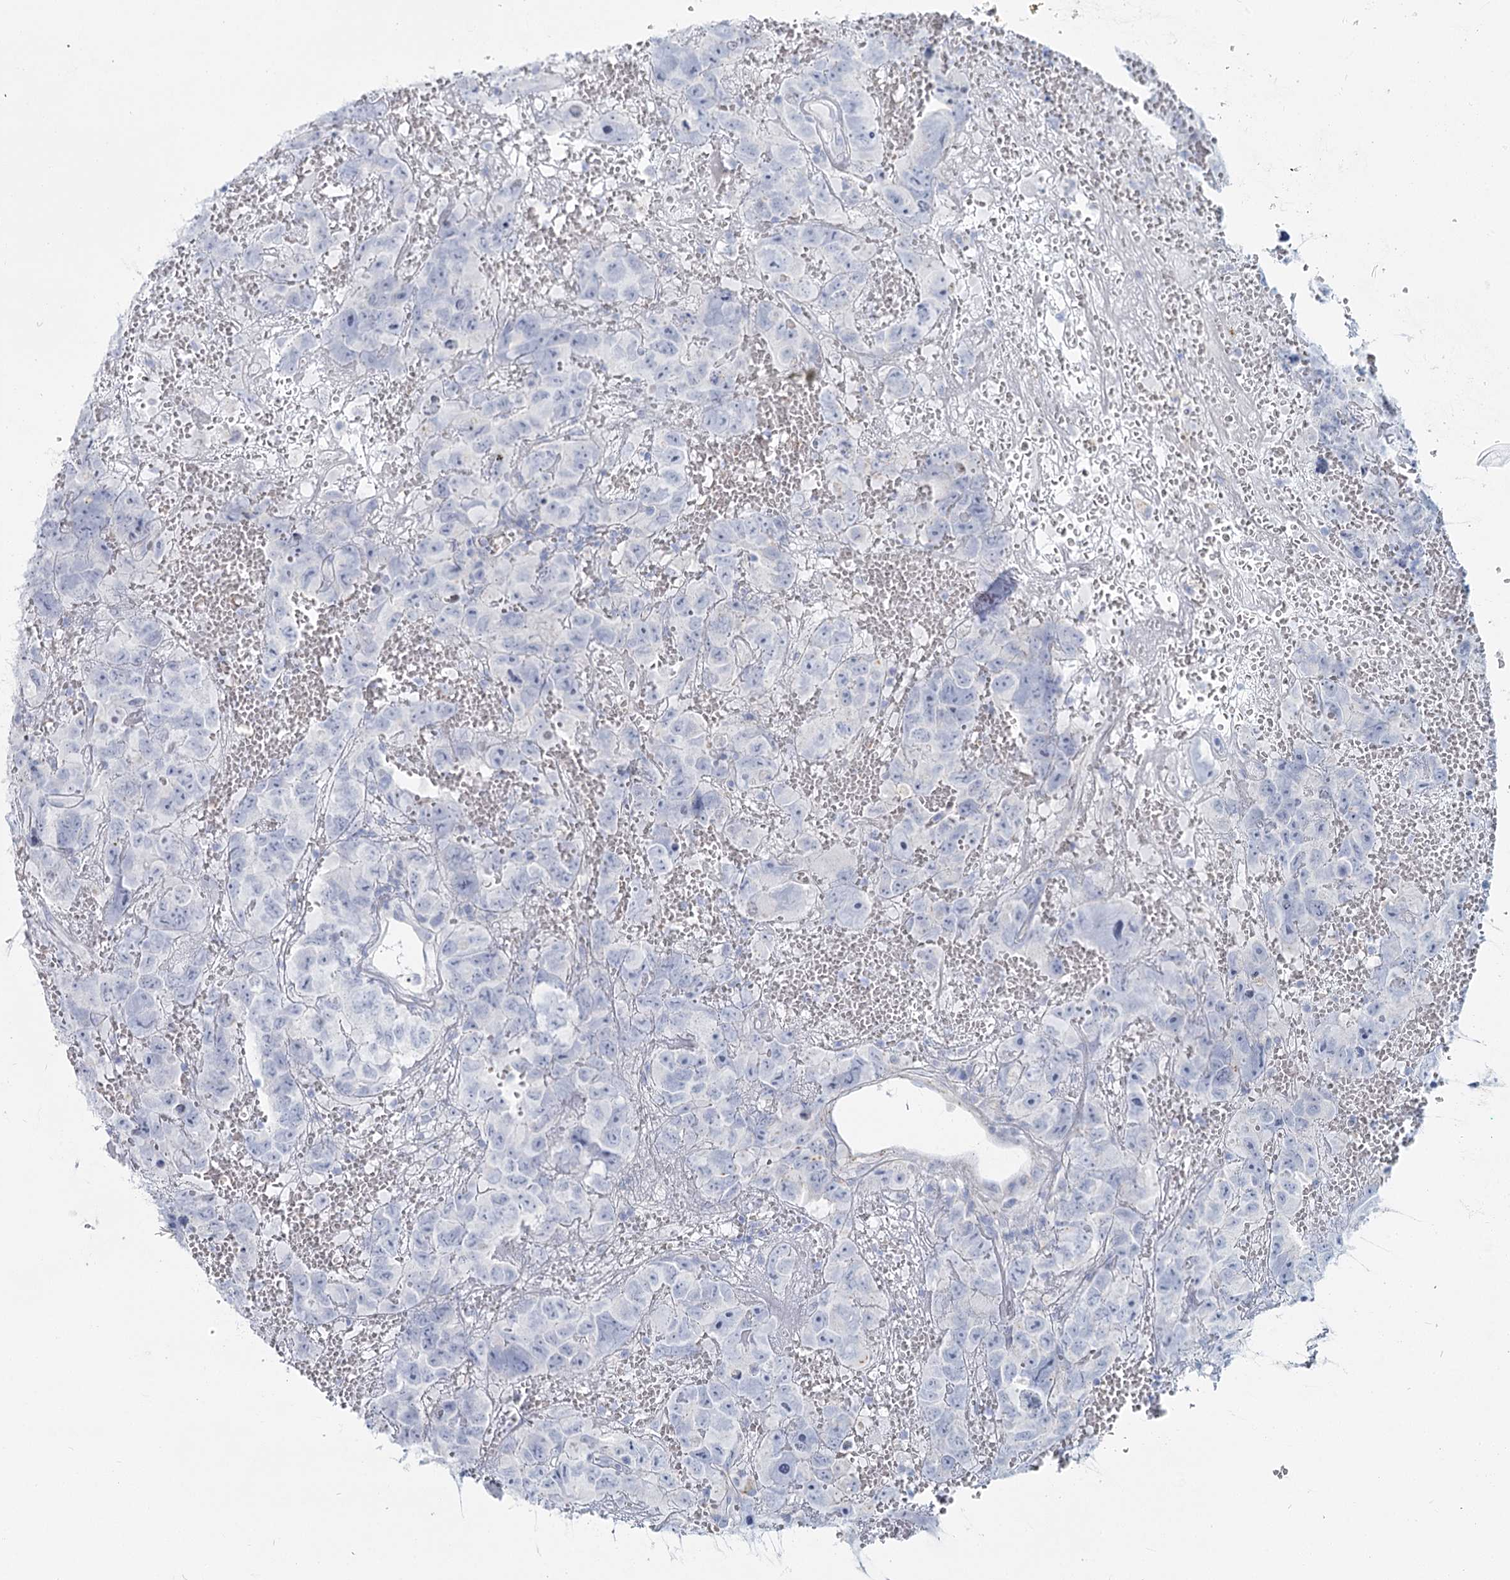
{"staining": {"intensity": "negative", "quantity": "none", "location": "none"}, "tissue": "testis cancer", "cell_type": "Tumor cells", "image_type": "cancer", "snomed": [{"axis": "morphology", "description": "Carcinoma, Embryonal, NOS"}, {"axis": "topography", "description": "Testis"}], "caption": "Immunohistochemical staining of testis cancer (embryonal carcinoma) reveals no significant expression in tumor cells.", "gene": "IFIT5", "patient": {"sex": "male", "age": 45}}